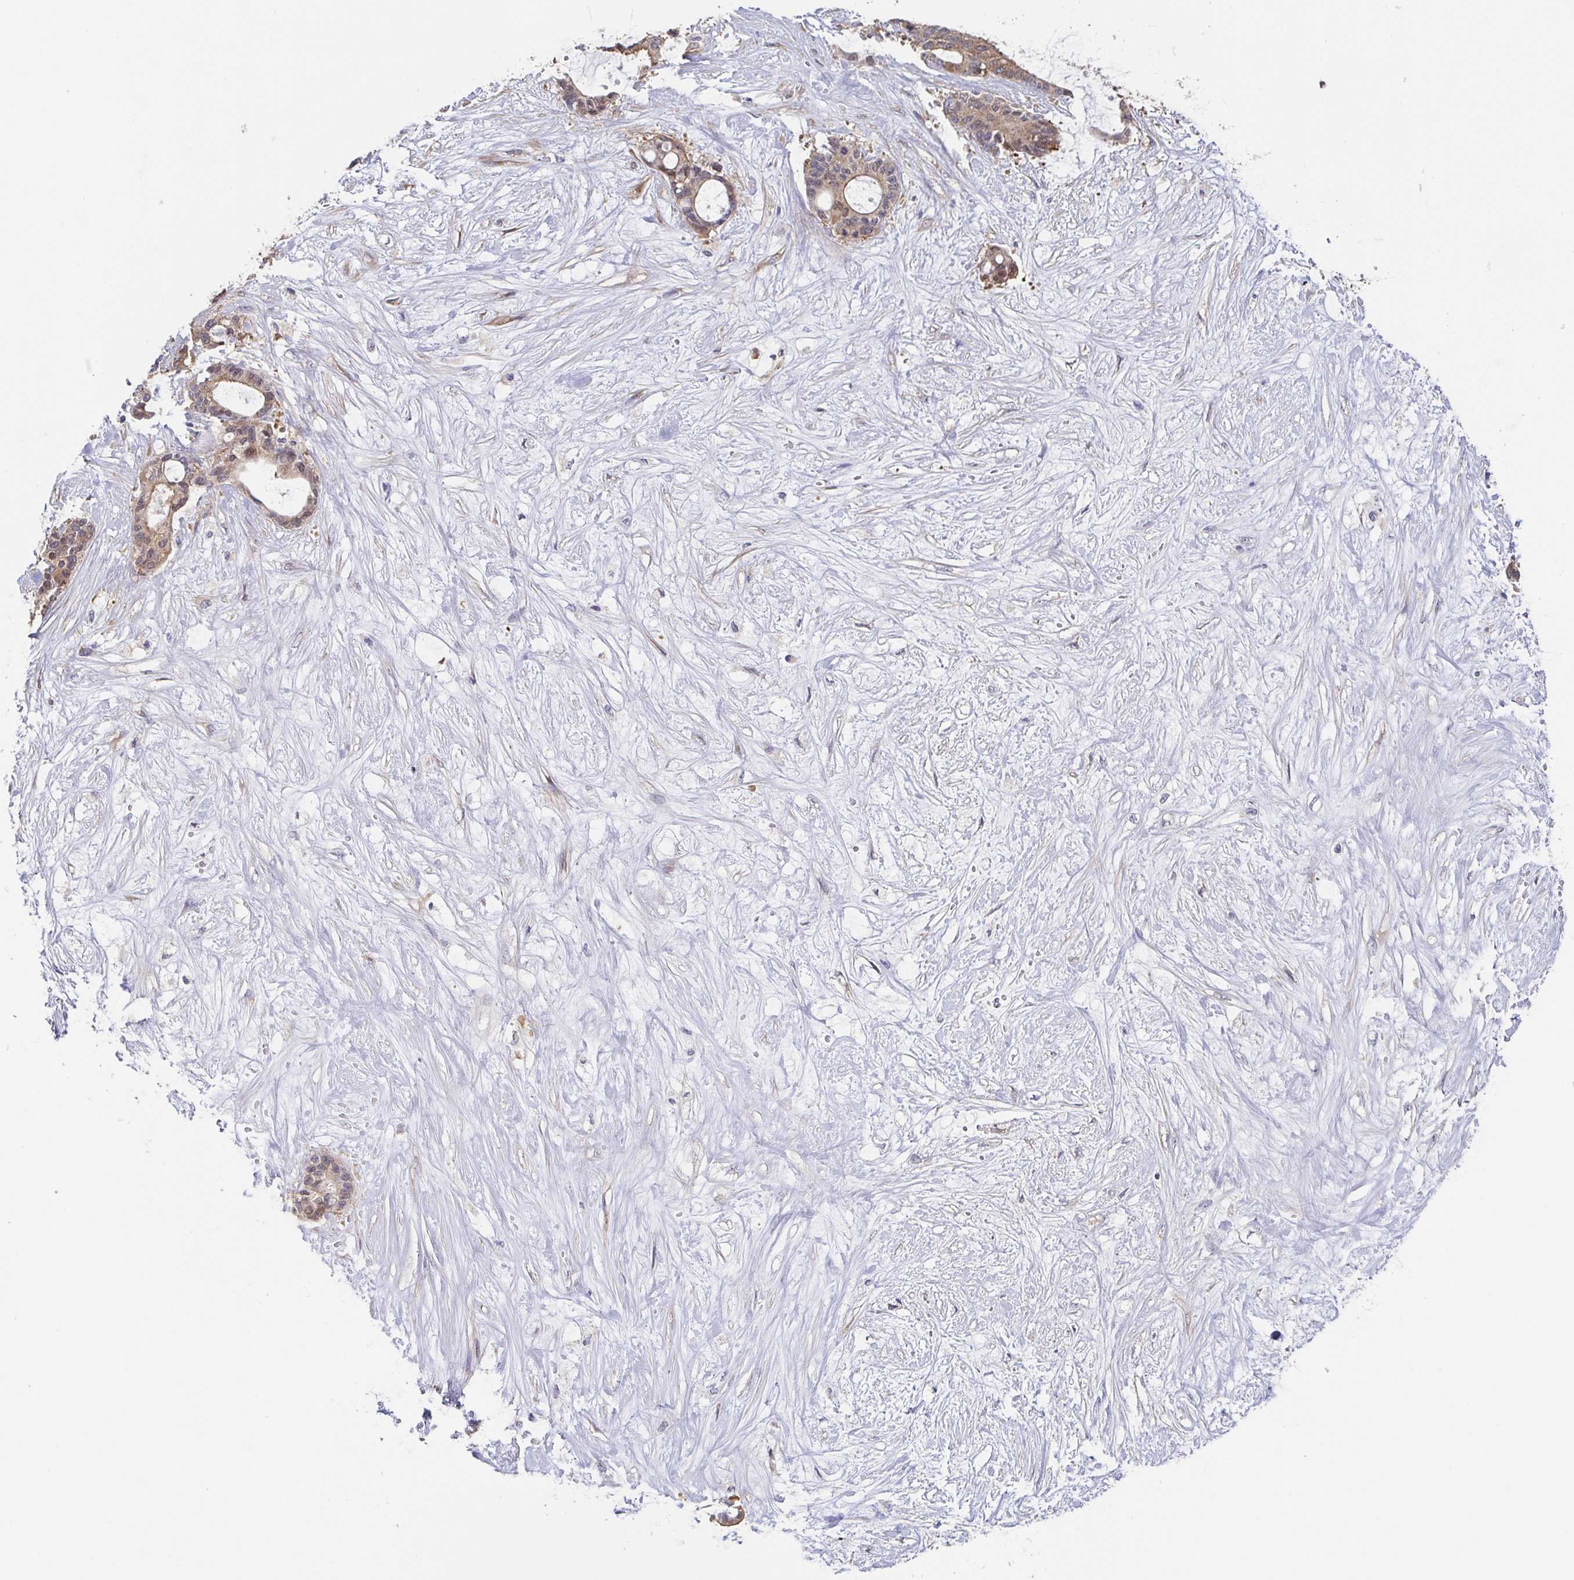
{"staining": {"intensity": "weak", "quantity": "25%-75%", "location": "cytoplasmic/membranous"}, "tissue": "liver cancer", "cell_type": "Tumor cells", "image_type": "cancer", "snomed": [{"axis": "morphology", "description": "Normal tissue, NOS"}, {"axis": "morphology", "description": "Cholangiocarcinoma"}, {"axis": "topography", "description": "Liver"}, {"axis": "topography", "description": "Peripheral nerve tissue"}], "caption": "Human liver cholangiocarcinoma stained with a brown dye shows weak cytoplasmic/membranous positive expression in about 25%-75% of tumor cells.", "gene": "EIF3D", "patient": {"sex": "female", "age": 73}}